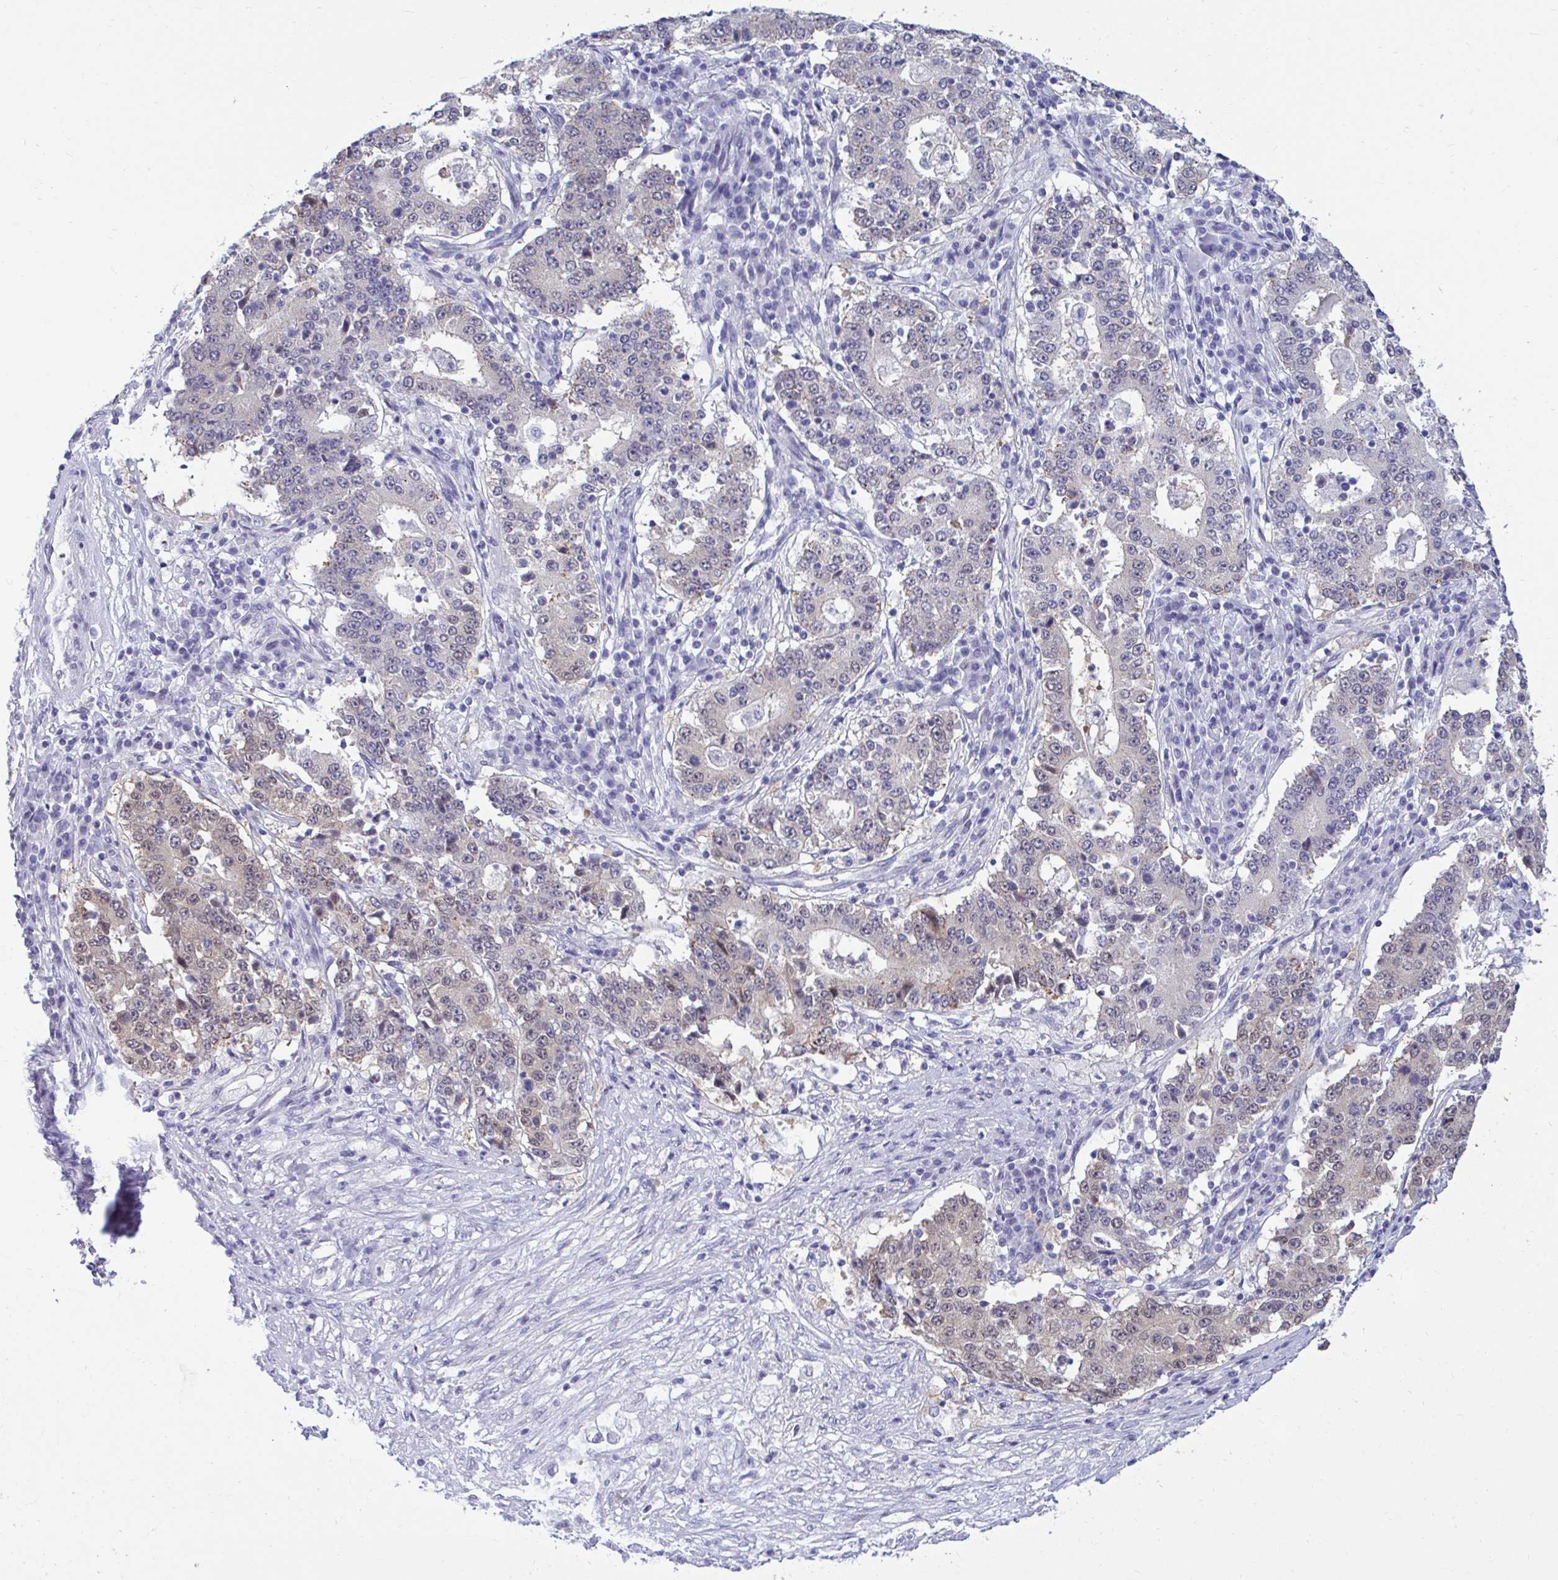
{"staining": {"intensity": "weak", "quantity": "<25%", "location": "cytoplasmic/membranous"}, "tissue": "stomach cancer", "cell_type": "Tumor cells", "image_type": "cancer", "snomed": [{"axis": "morphology", "description": "Adenocarcinoma, NOS"}, {"axis": "topography", "description": "Stomach"}], "caption": "A micrograph of human adenocarcinoma (stomach) is negative for staining in tumor cells.", "gene": "CSE1L", "patient": {"sex": "male", "age": 59}}